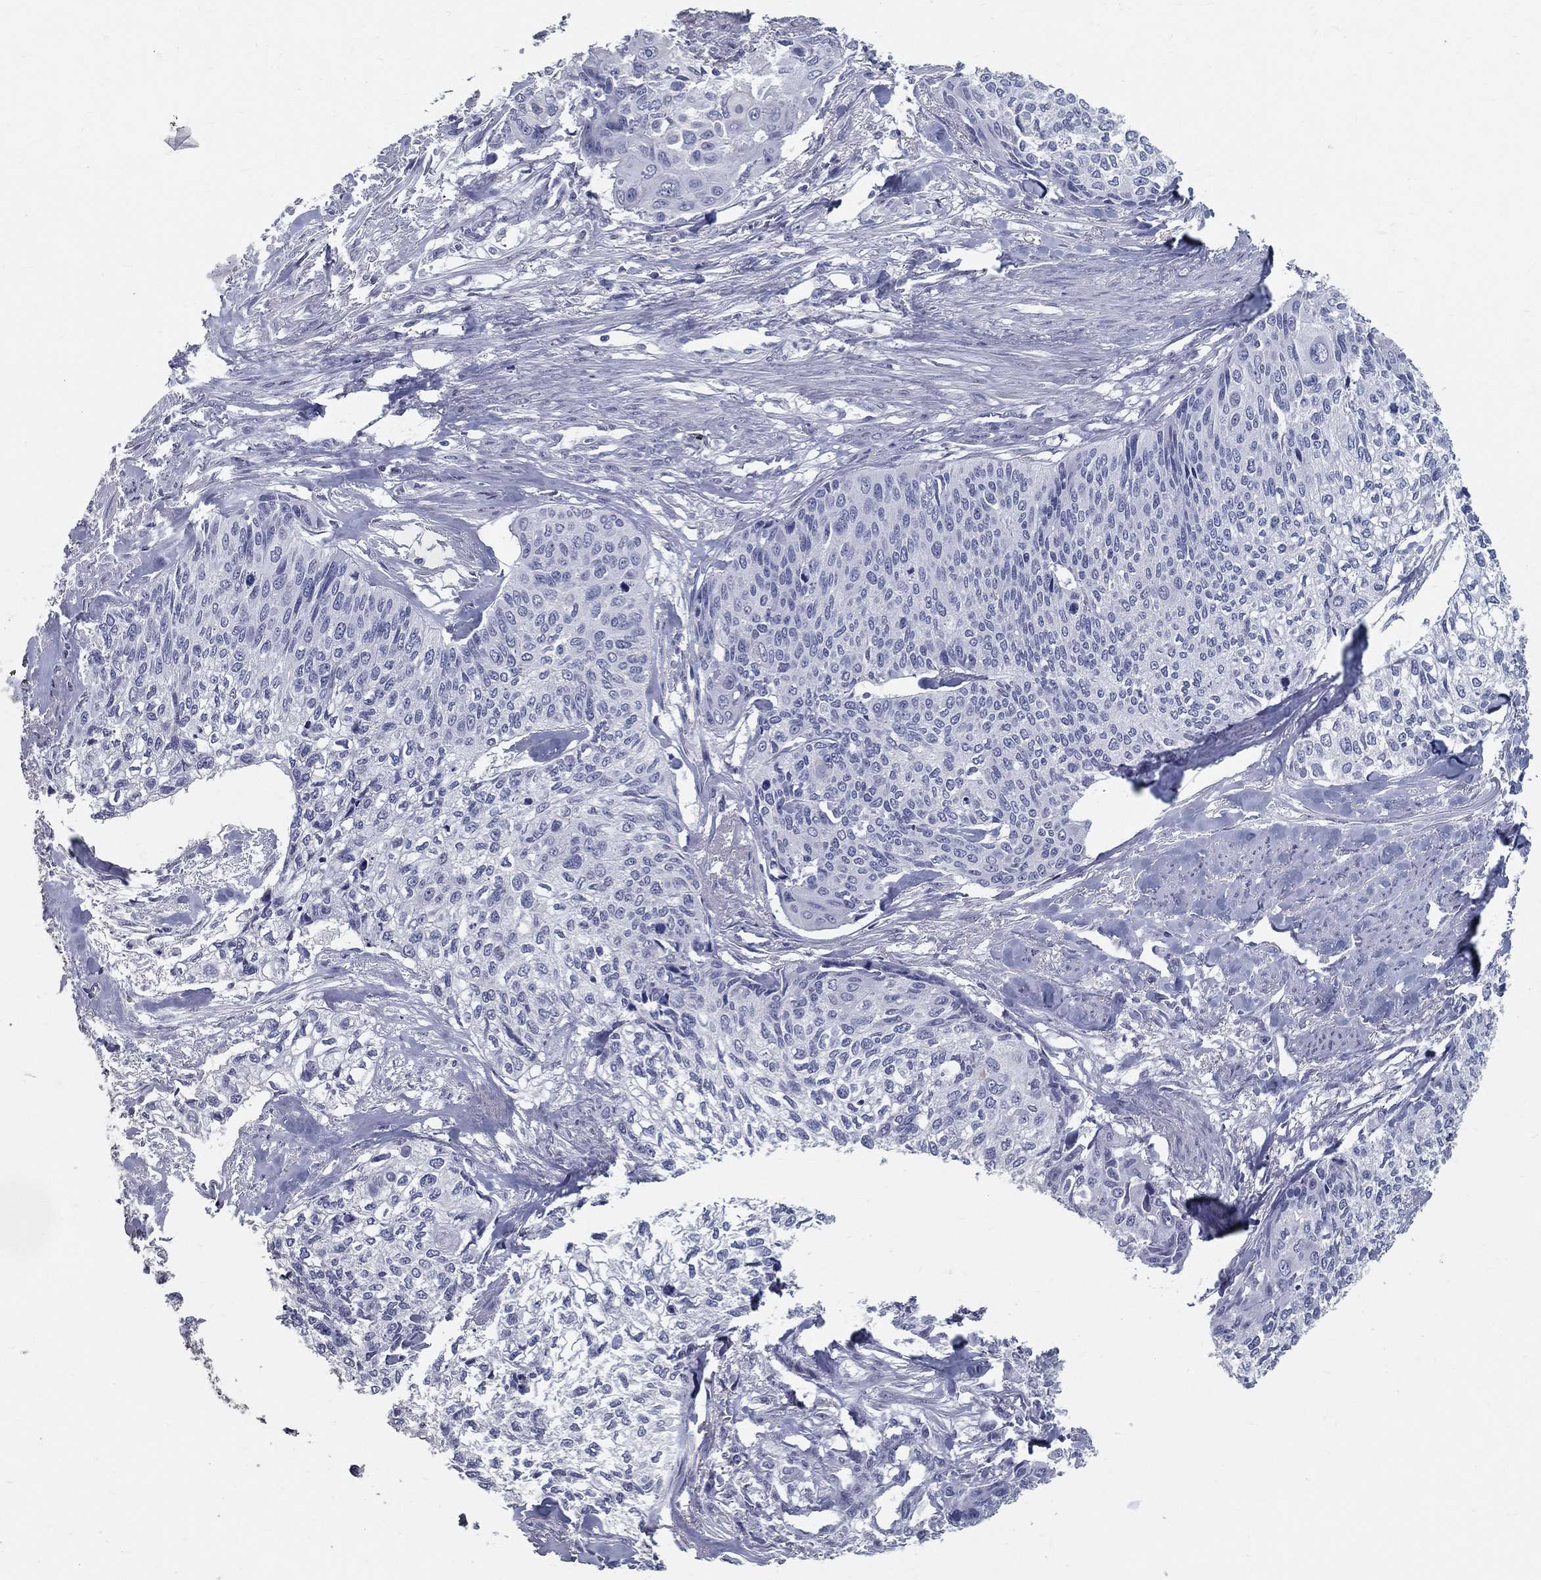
{"staining": {"intensity": "negative", "quantity": "none", "location": "none"}, "tissue": "cervical cancer", "cell_type": "Tumor cells", "image_type": "cancer", "snomed": [{"axis": "morphology", "description": "Squamous cell carcinoma, NOS"}, {"axis": "topography", "description": "Cervix"}], "caption": "Squamous cell carcinoma (cervical) was stained to show a protein in brown. There is no significant expression in tumor cells.", "gene": "ACE2", "patient": {"sex": "female", "age": 58}}